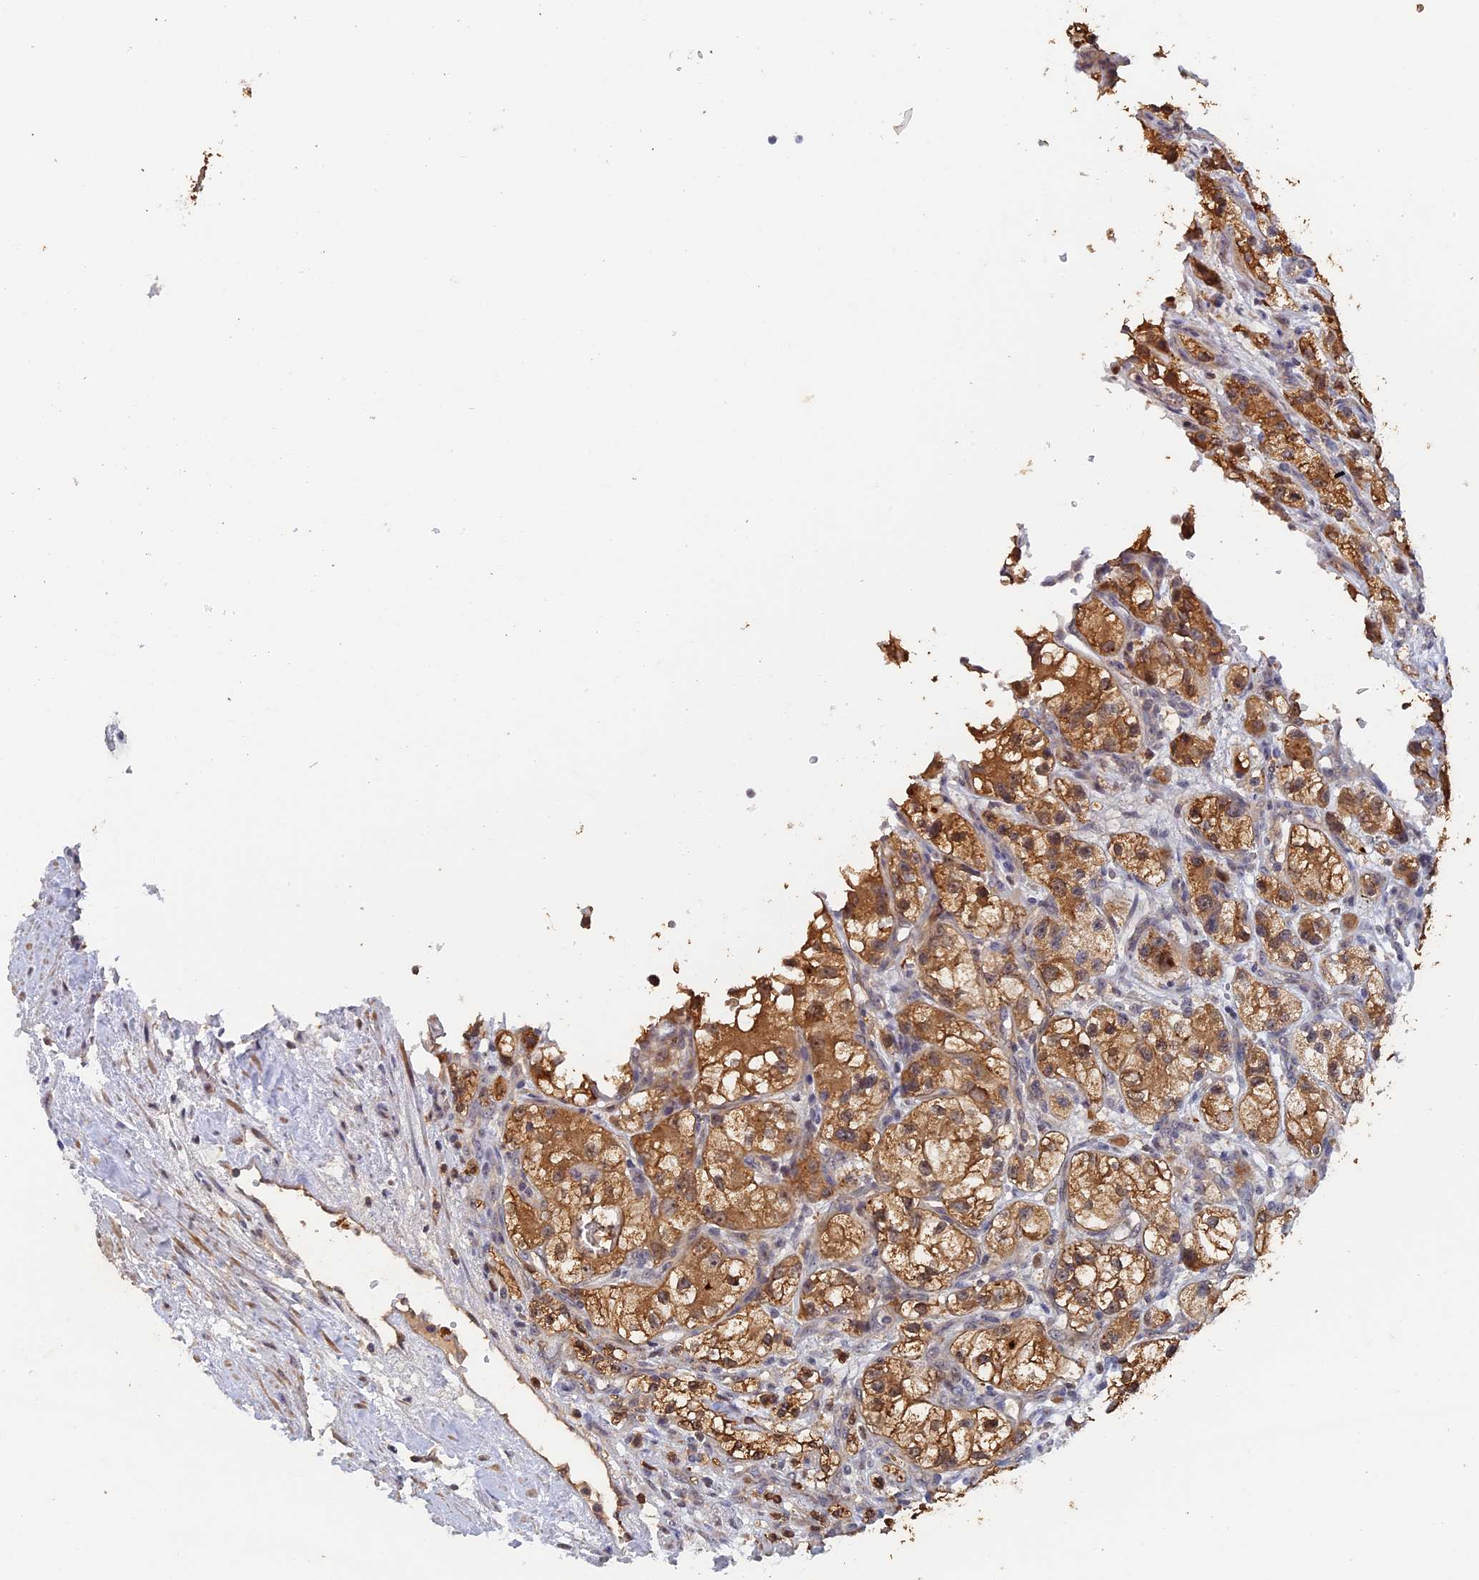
{"staining": {"intensity": "strong", "quantity": ">75%", "location": "cytoplasmic/membranous"}, "tissue": "renal cancer", "cell_type": "Tumor cells", "image_type": "cancer", "snomed": [{"axis": "morphology", "description": "Adenocarcinoma, NOS"}, {"axis": "topography", "description": "Kidney"}], "caption": "Immunohistochemical staining of human renal adenocarcinoma shows strong cytoplasmic/membranous protein expression in approximately >75% of tumor cells.", "gene": "FAM98C", "patient": {"sex": "female", "age": 57}}